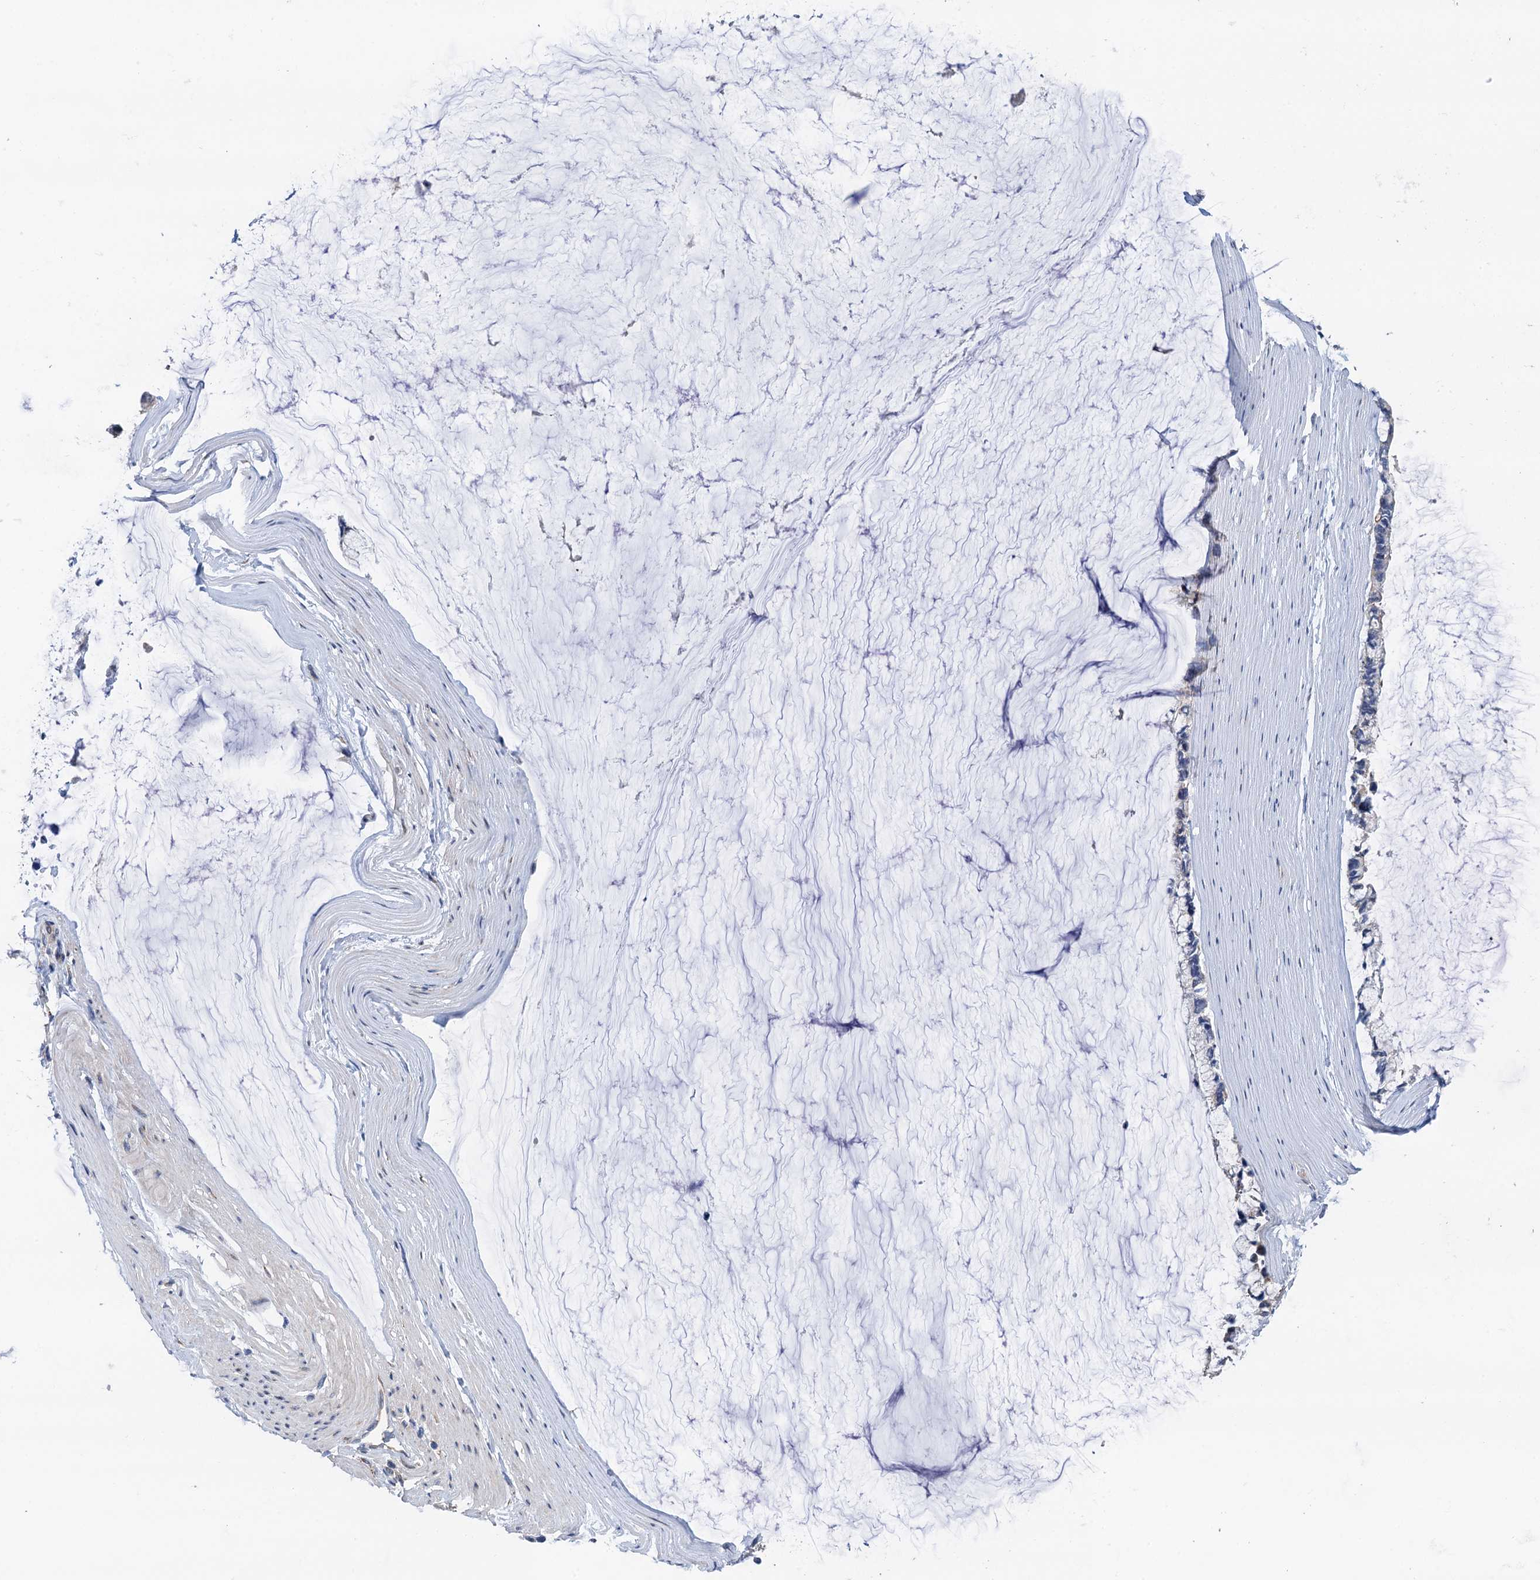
{"staining": {"intensity": "negative", "quantity": "none", "location": "none"}, "tissue": "ovarian cancer", "cell_type": "Tumor cells", "image_type": "cancer", "snomed": [{"axis": "morphology", "description": "Cystadenocarcinoma, mucinous, NOS"}, {"axis": "topography", "description": "Ovary"}], "caption": "Mucinous cystadenocarcinoma (ovarian) was stained to show a protein in brown. There is no significant positivity in tumor cells.", "gene": "NBEA", "patient": {"sex": "female", "age": 39}}